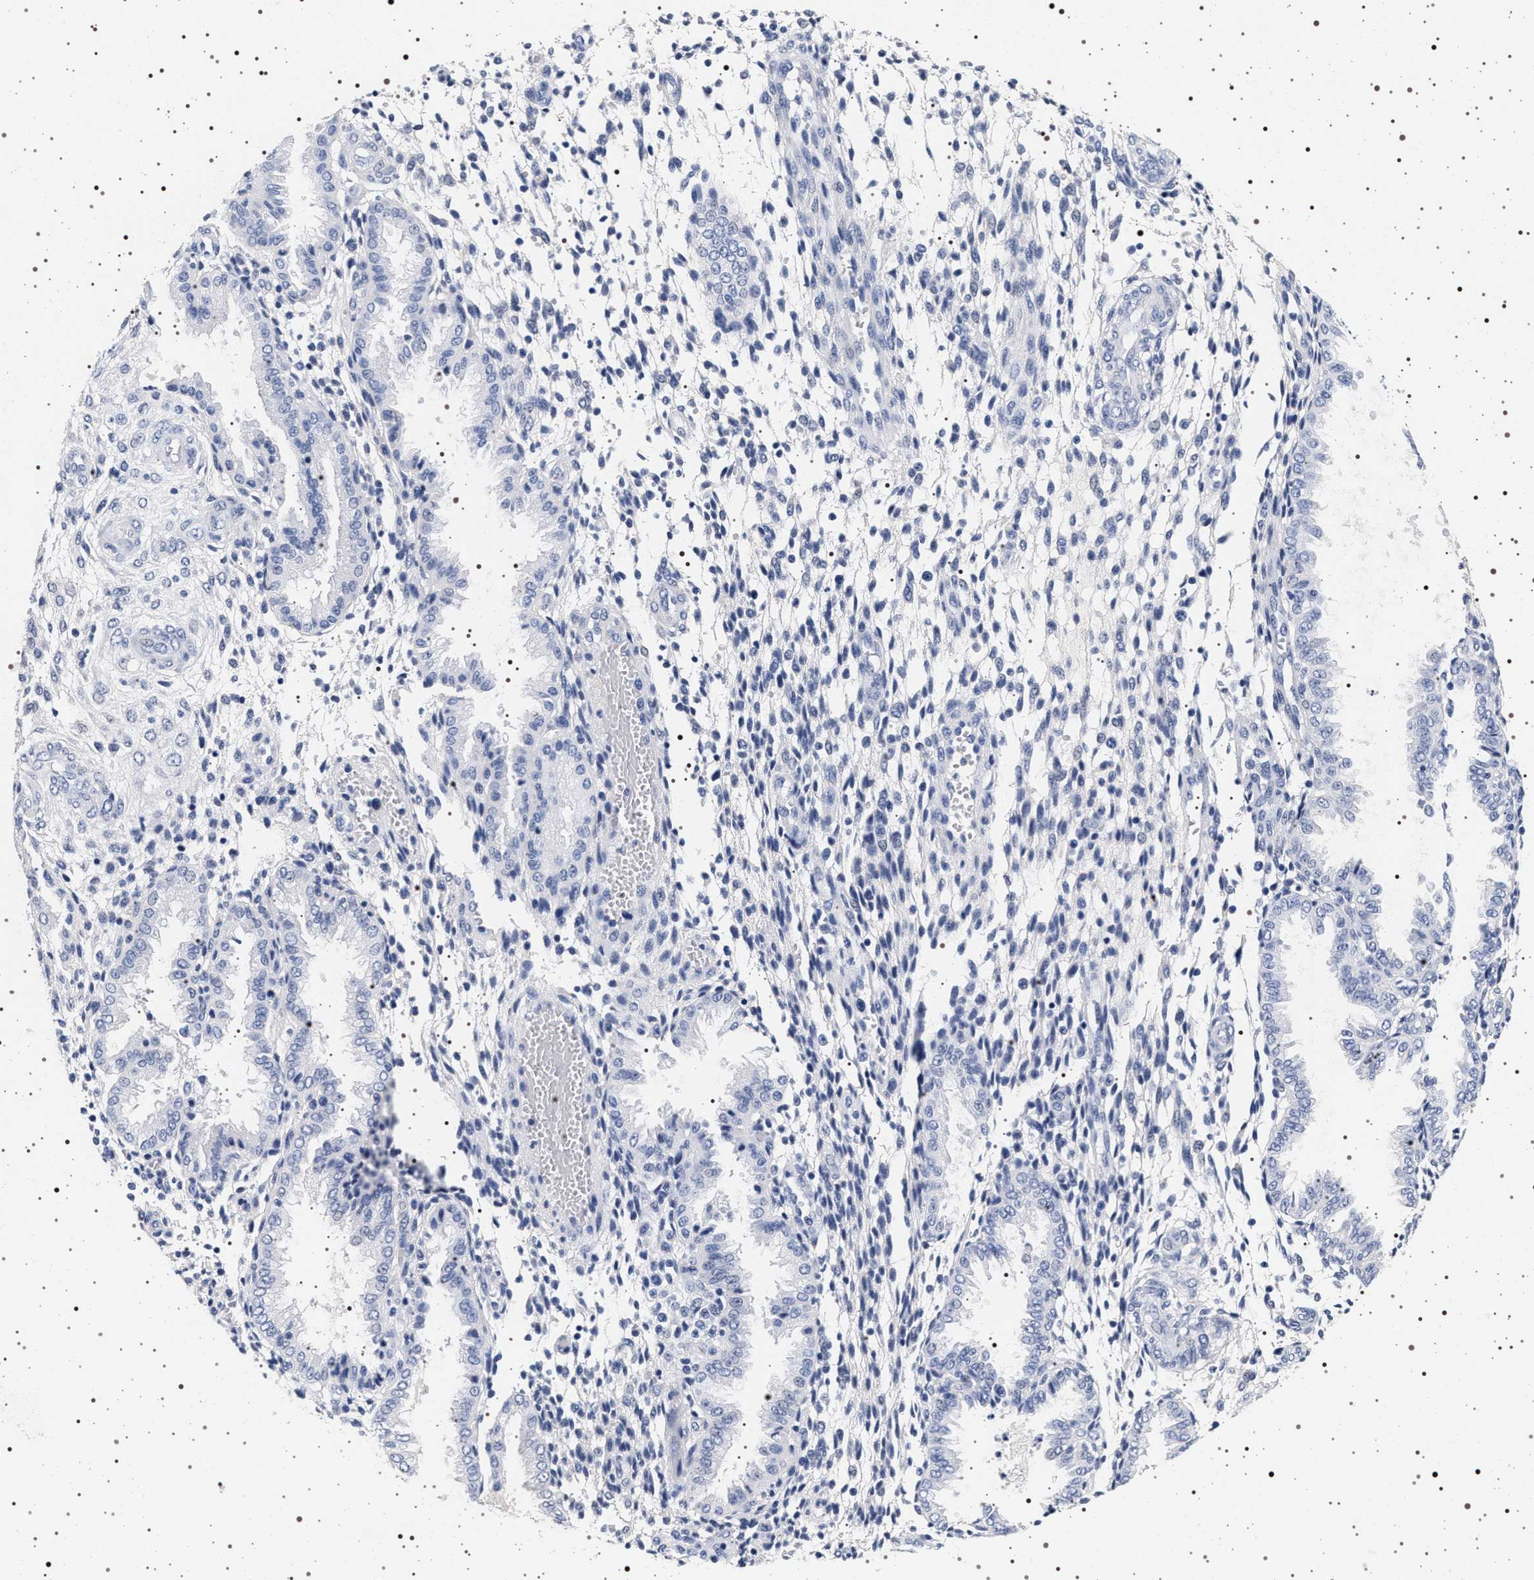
{"staining": {"intensity": "negative", "quantity": "none", "location": "none"}, "tissue": "endometrium", "cell_type": "Cells in endometrial stroma", "image_type": "normal", "snomed": [{"axis": "morphology", "description": "Normal tissue, NOS"}, {"axis": "topography", "description": "Endometrium"}], "caption": "The immunohistochemistry (IHC) micrograph has no significant expression in cells in endometrial stroma of endometrium. (Stains: DAB immunohistochemistry with hematoxylin counter stain, Microscopy: brightfield microscopy at high magnification).", "gene": "MAPK10", "patient": {"sex": "female", "age": 33}}